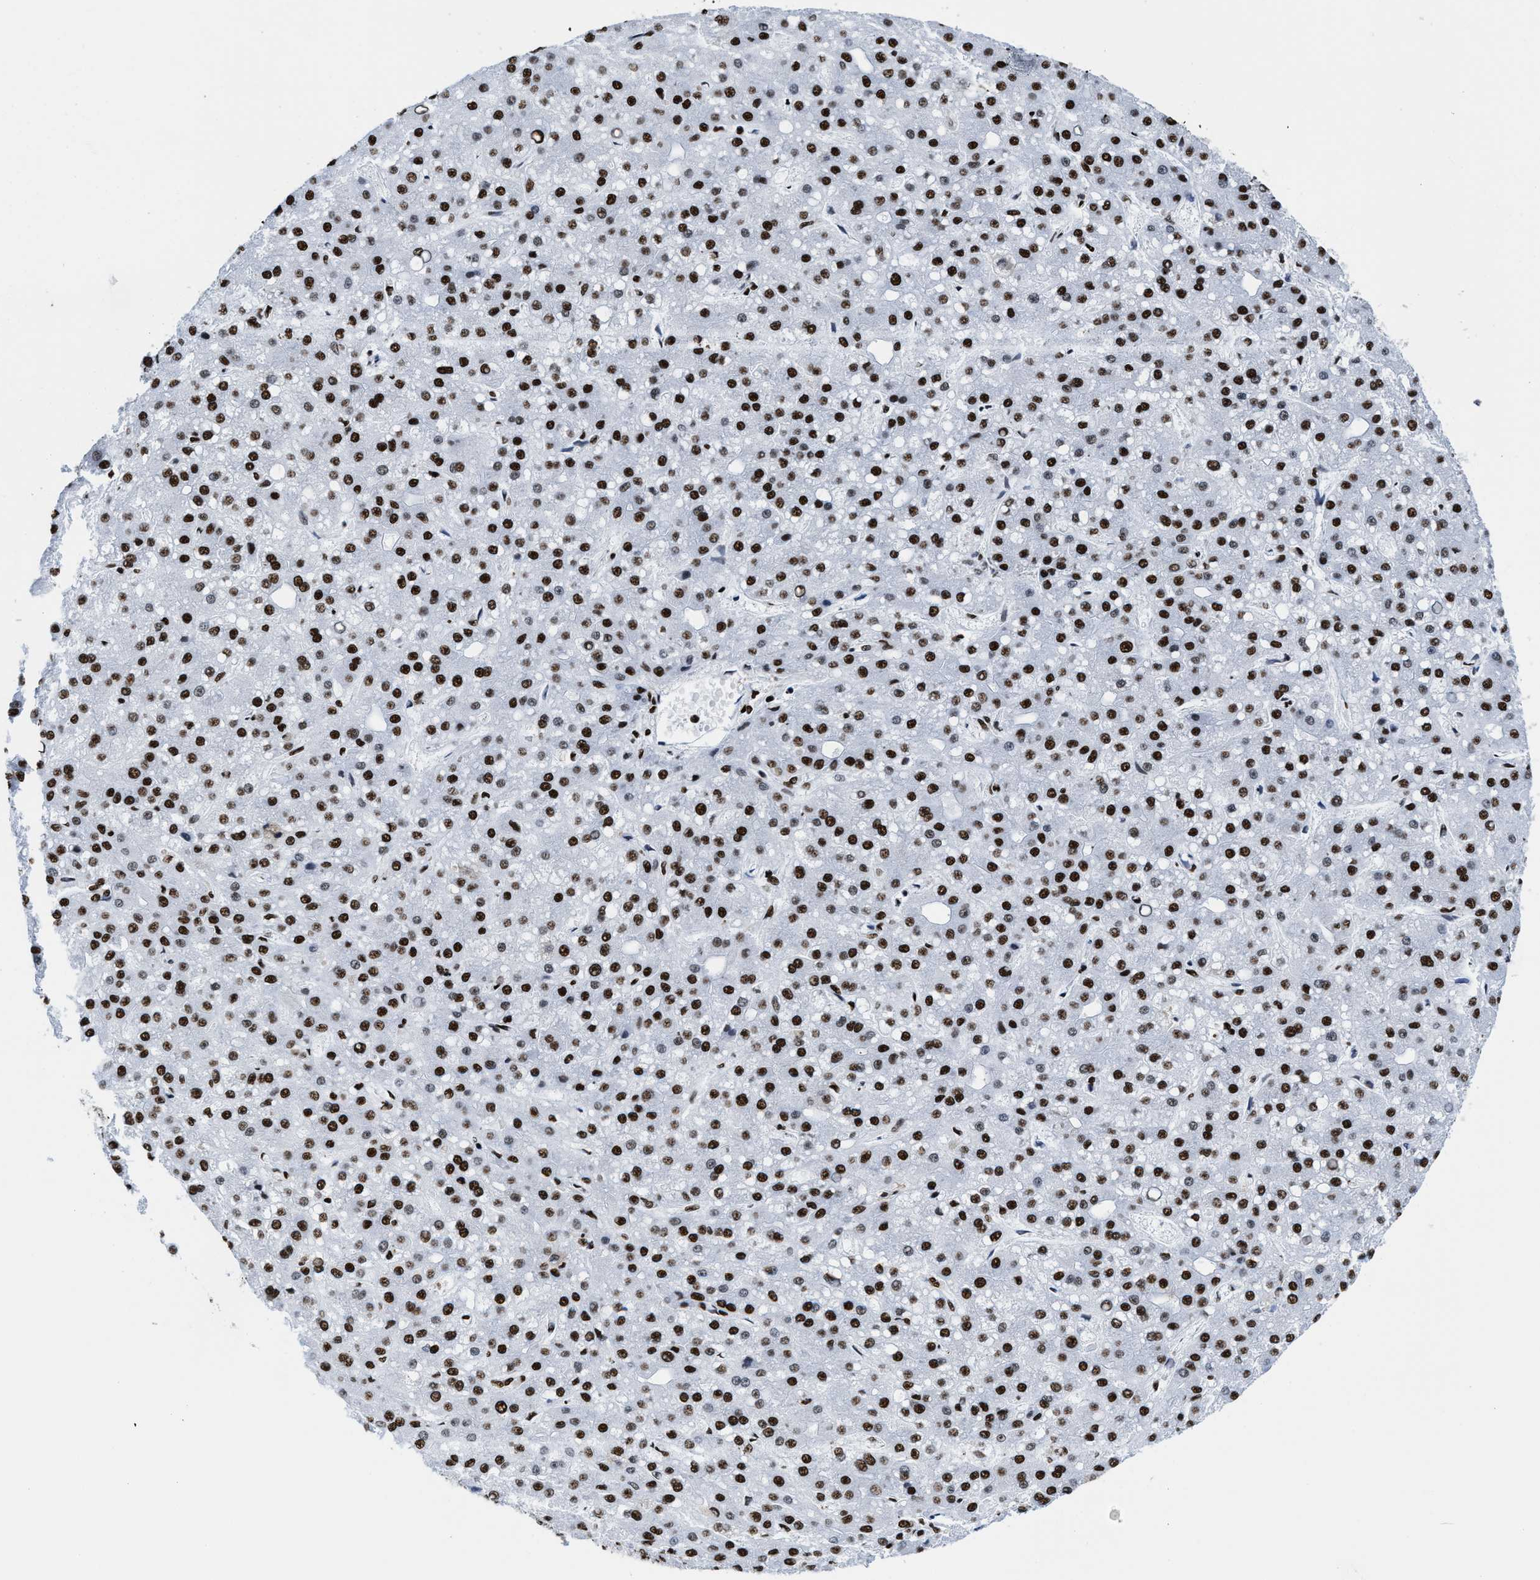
{"staining": {"intensity": "strong", "quantity": ">75%", "location": "nuclear"}, "tissue": "liver cancer", "cell_type": "Tumor cells", "image_type": "cancer", "snomed": [{"axis": "morphology", "description": "Carcinoma, Hepatocellular, NOS"}, {"axis": "topography", "description": "Liver"}], "caption": "This micrograph exhibits IHC staining of human liver cancer (hepatocellular carcinoma), with high strong nuclear positivity in approximately >75% of tumor cells.", "gene": "SMARCC2", "patient": {"sex": "male", "age": 67}}